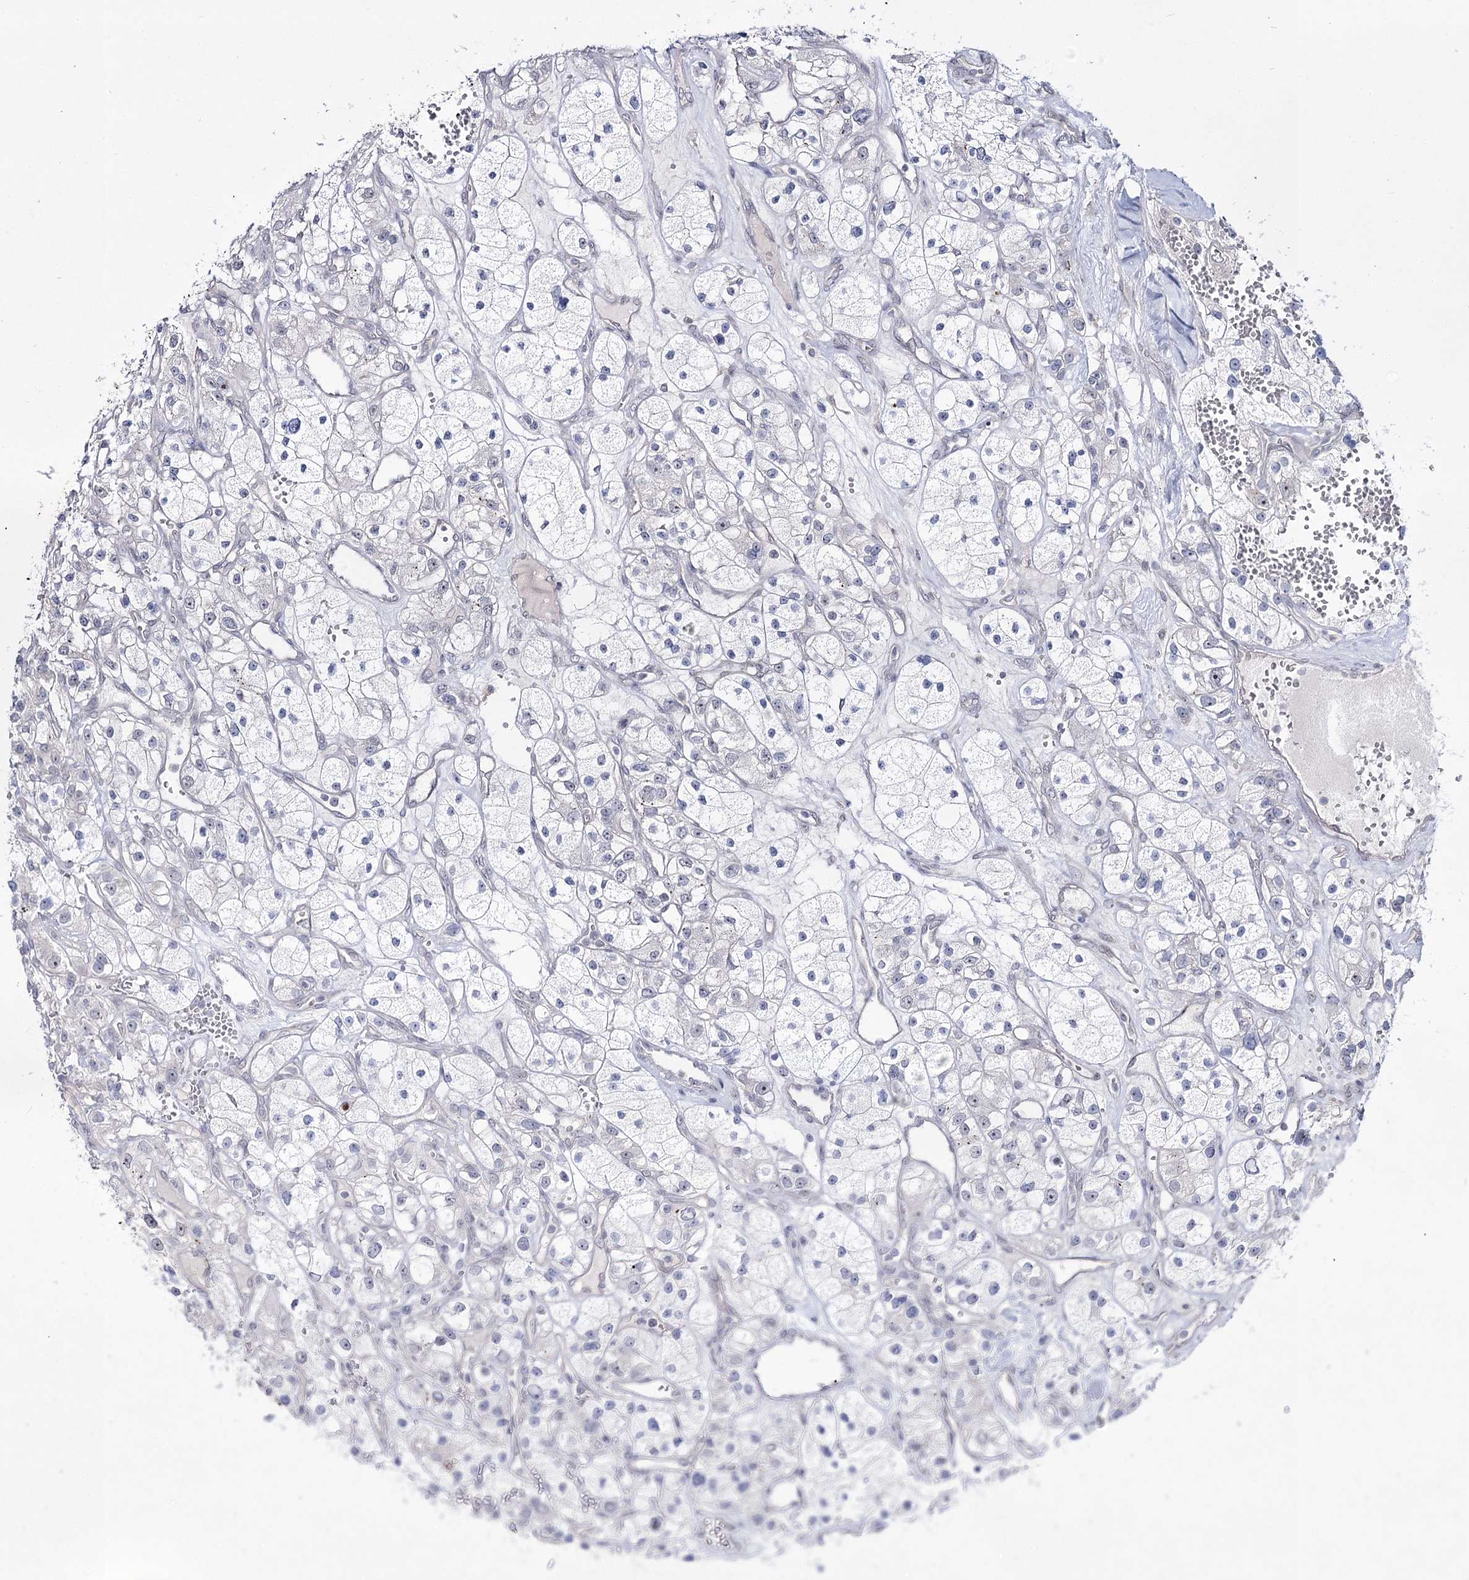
{"staining": {"intensity": "negative", "quantity": "none", "location": "none"}, "tissue": "renal cancer", "cell_type": "Tumor cells", "image_type": "cancer", "snomed": [{"axis": "morphology", "description": "Adenocarcinoma, NOS"}, {"axis": "topography", "description": "Kidney"}], "caption": "Tumor cells are negative for protein expression in human renal adenocarcinoma.", "gene": "DDX50", "patient": {"sex": "female", "age": 57}}